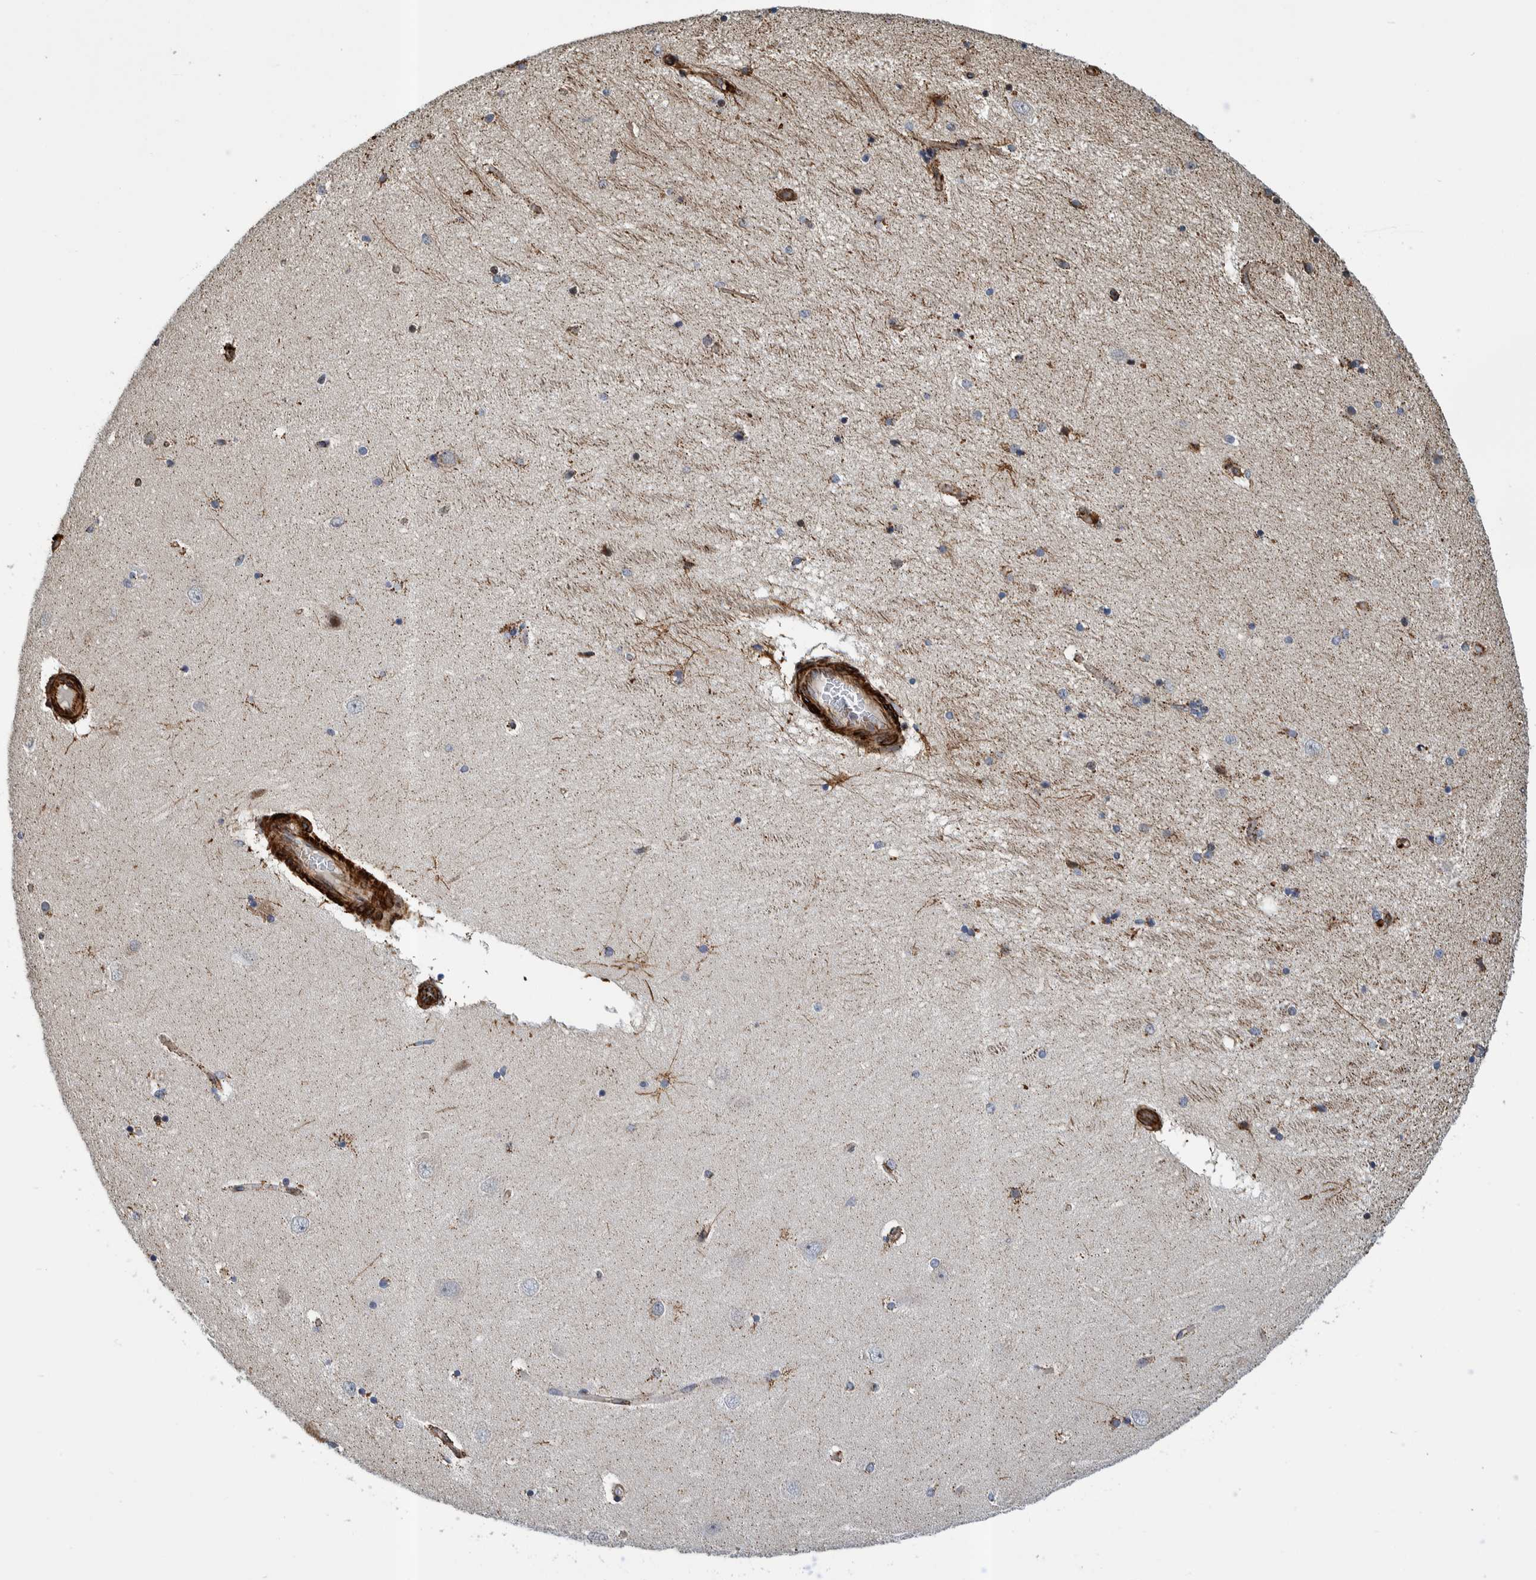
{"staining": {"intensity": "moderate", "quantity": "<25%", "location": "cytoplasmic/membranous"}, "tissue": "hippocampus", "cell_type": "Glial cells", "image_type": "normal", "snomed": [{"axis": "morphology", "description": "Normal tissue, NOS"}, {"axis": "topography", "description": "Hippocampus"}], "caption": "The photomicrograph exhibits immunohistochemical staining of benign hippocampus. There is moderate cytoplasmic/membranous positivity is seen in about <25% of glial cells.", "gene": "CCDC57", "patient": {"sex": "female", "age": 54}}